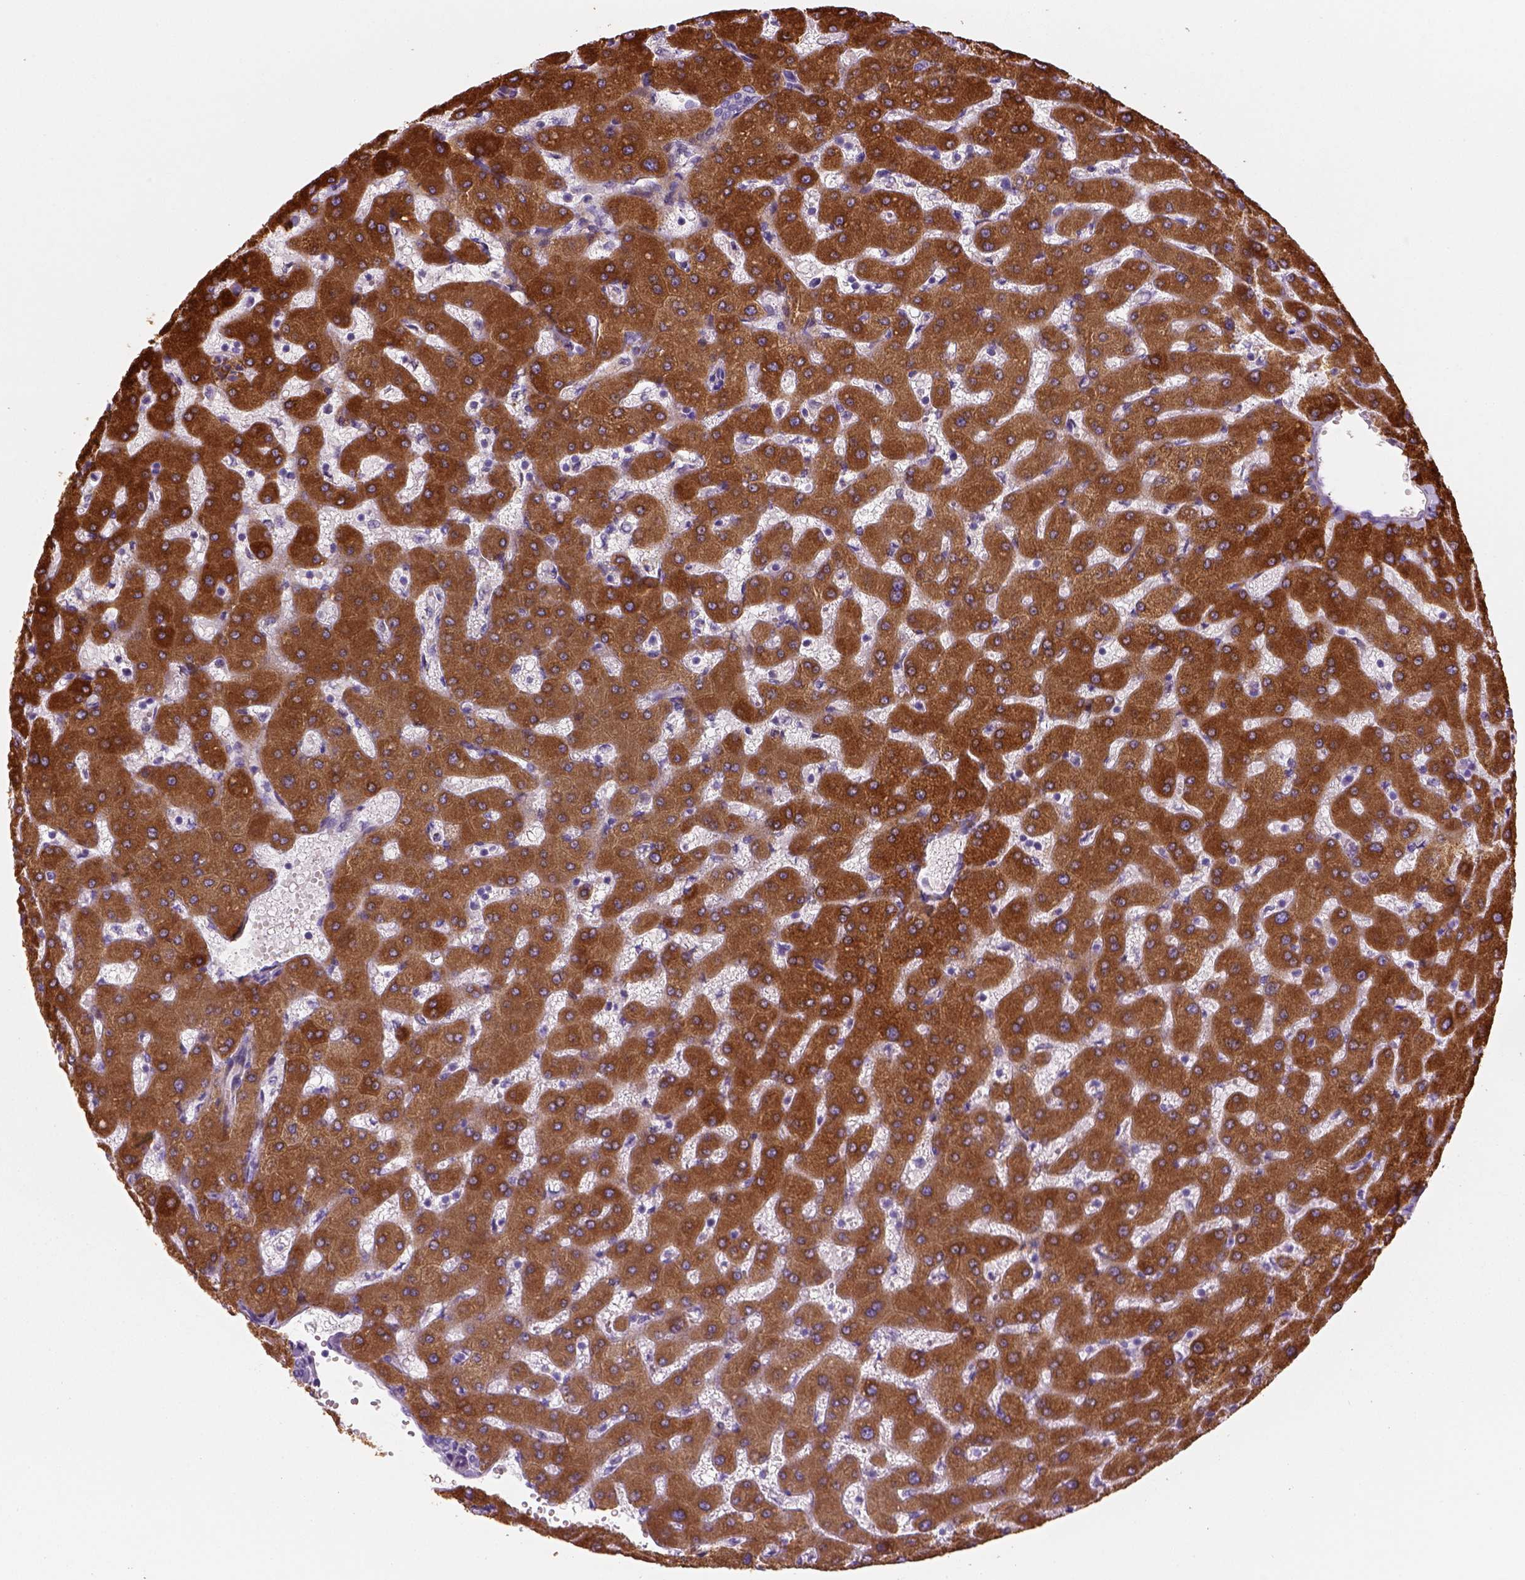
{"staining": {"intensity": "negative", "quantity": "none", "location": "none"}, "tissue": "liver", "cell_type": "Cholangiocytes", "image_type": "normal", "snomed": [{"axis": "morphology", "description": "Normal tissue, NOS"}, {"axis": "topography", "description": "Liver"}], "caption": "High magnification brightfield microscopy of unremarkable liver stained with DAB (3,3'-diaminobenzidine) (brown) and counterstained with hematoxylin (blue): cholangiocytes show no significant expression.", "gene": "CES2", "patient": {"sex": "female", "age": 63}}